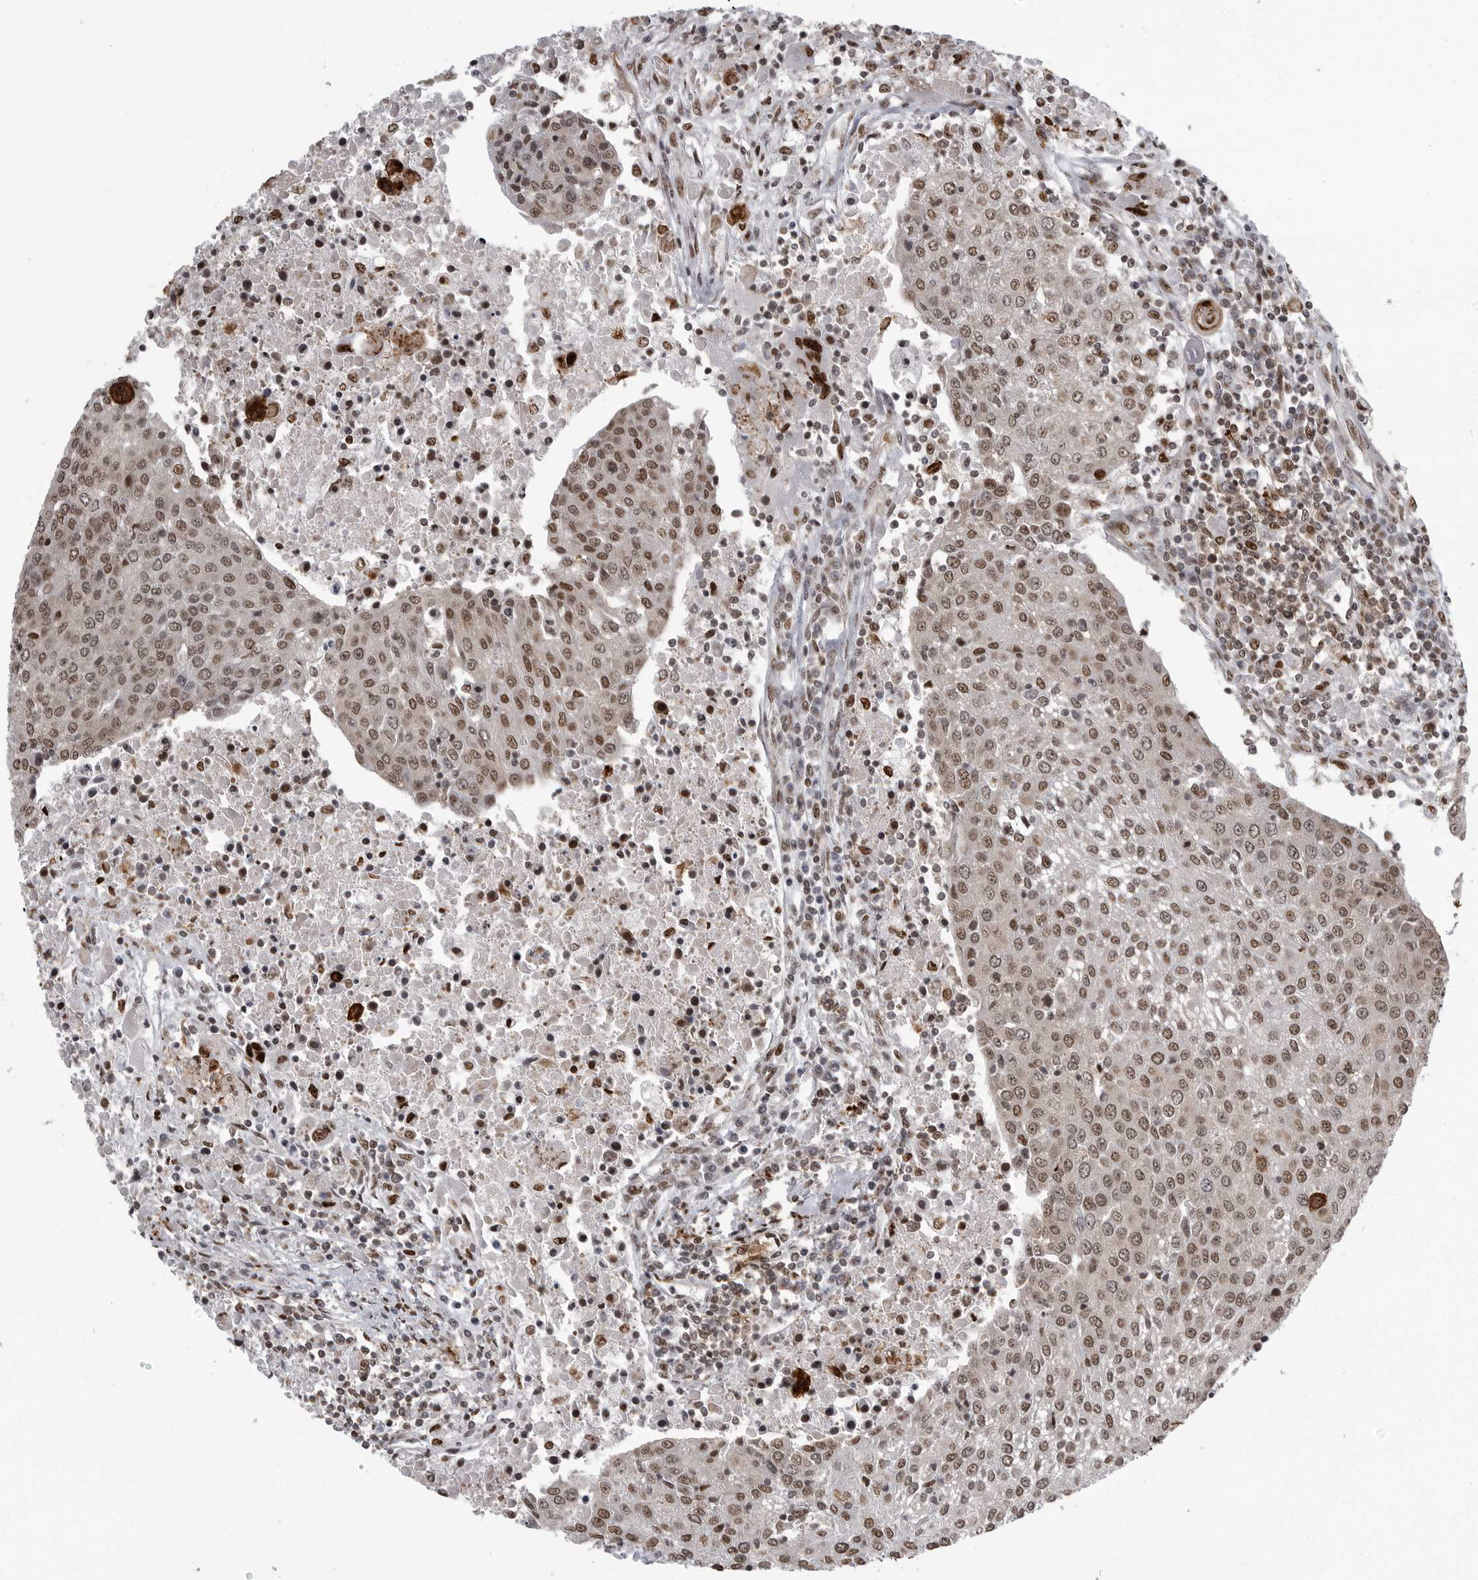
{"staining": {"intensity": "moderate", "quantity": ">75%", "location": "nuclear"}, "tissue": "urothelial cancer", "cell_type": "Tumor cells", "image_type": "cancer", "snomed": [{"axis": "morphology", "description": "Urothelial carcinoma, High grade"}, {"axis": "topography", "description": "Urinary bladder"}], "caption": "Immunohistochemical staining of urothelial cancer shows medium levels of moderate nuclear expression in approximately >75% of tumor cells.", "gene": "YAF2", "patient": {"sex": "female", "age": 85}}